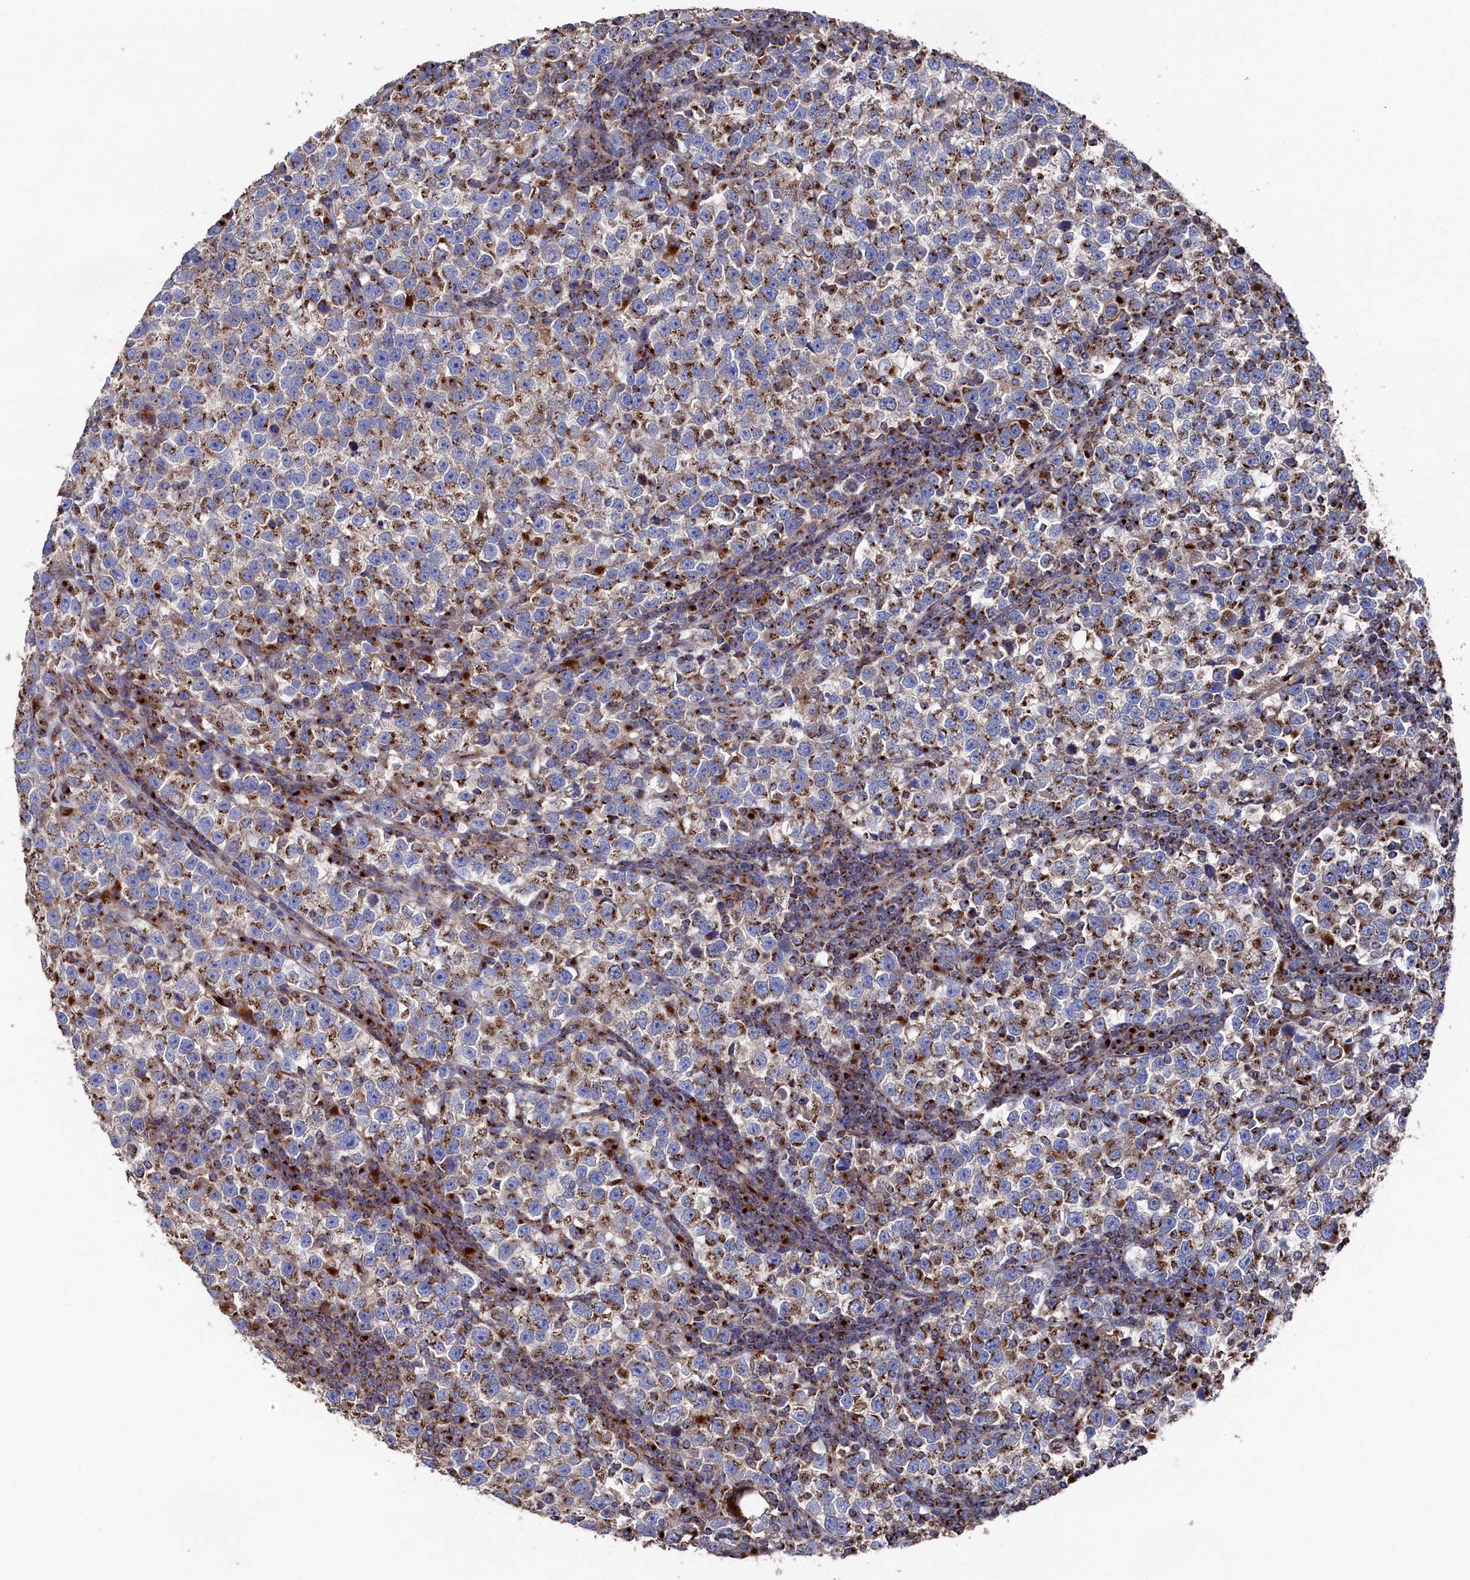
{"staining": {"intensity": "moderate", "quantity": ">75%", "location": "cytoplasmic/membranous"}, "tissue": "testis cancer", "cell_type": "Tumor cells", "image_type": "cancer", "snomed": [{"axis": "morphology", "description": "Normal tissue, NOS"}, {"axis": "morphology", "description": "Seminoma, NOS"}, {"axis": "topography", "description": "Testis"}], "caption": "Testis seminoma stained with a brown dye exhibits moderate cytoplasmic/membranous positive staining in approximately >75% of tumor cells.", "gene": "PRRC1", "patient": {"sex": "male", "age": 43}}